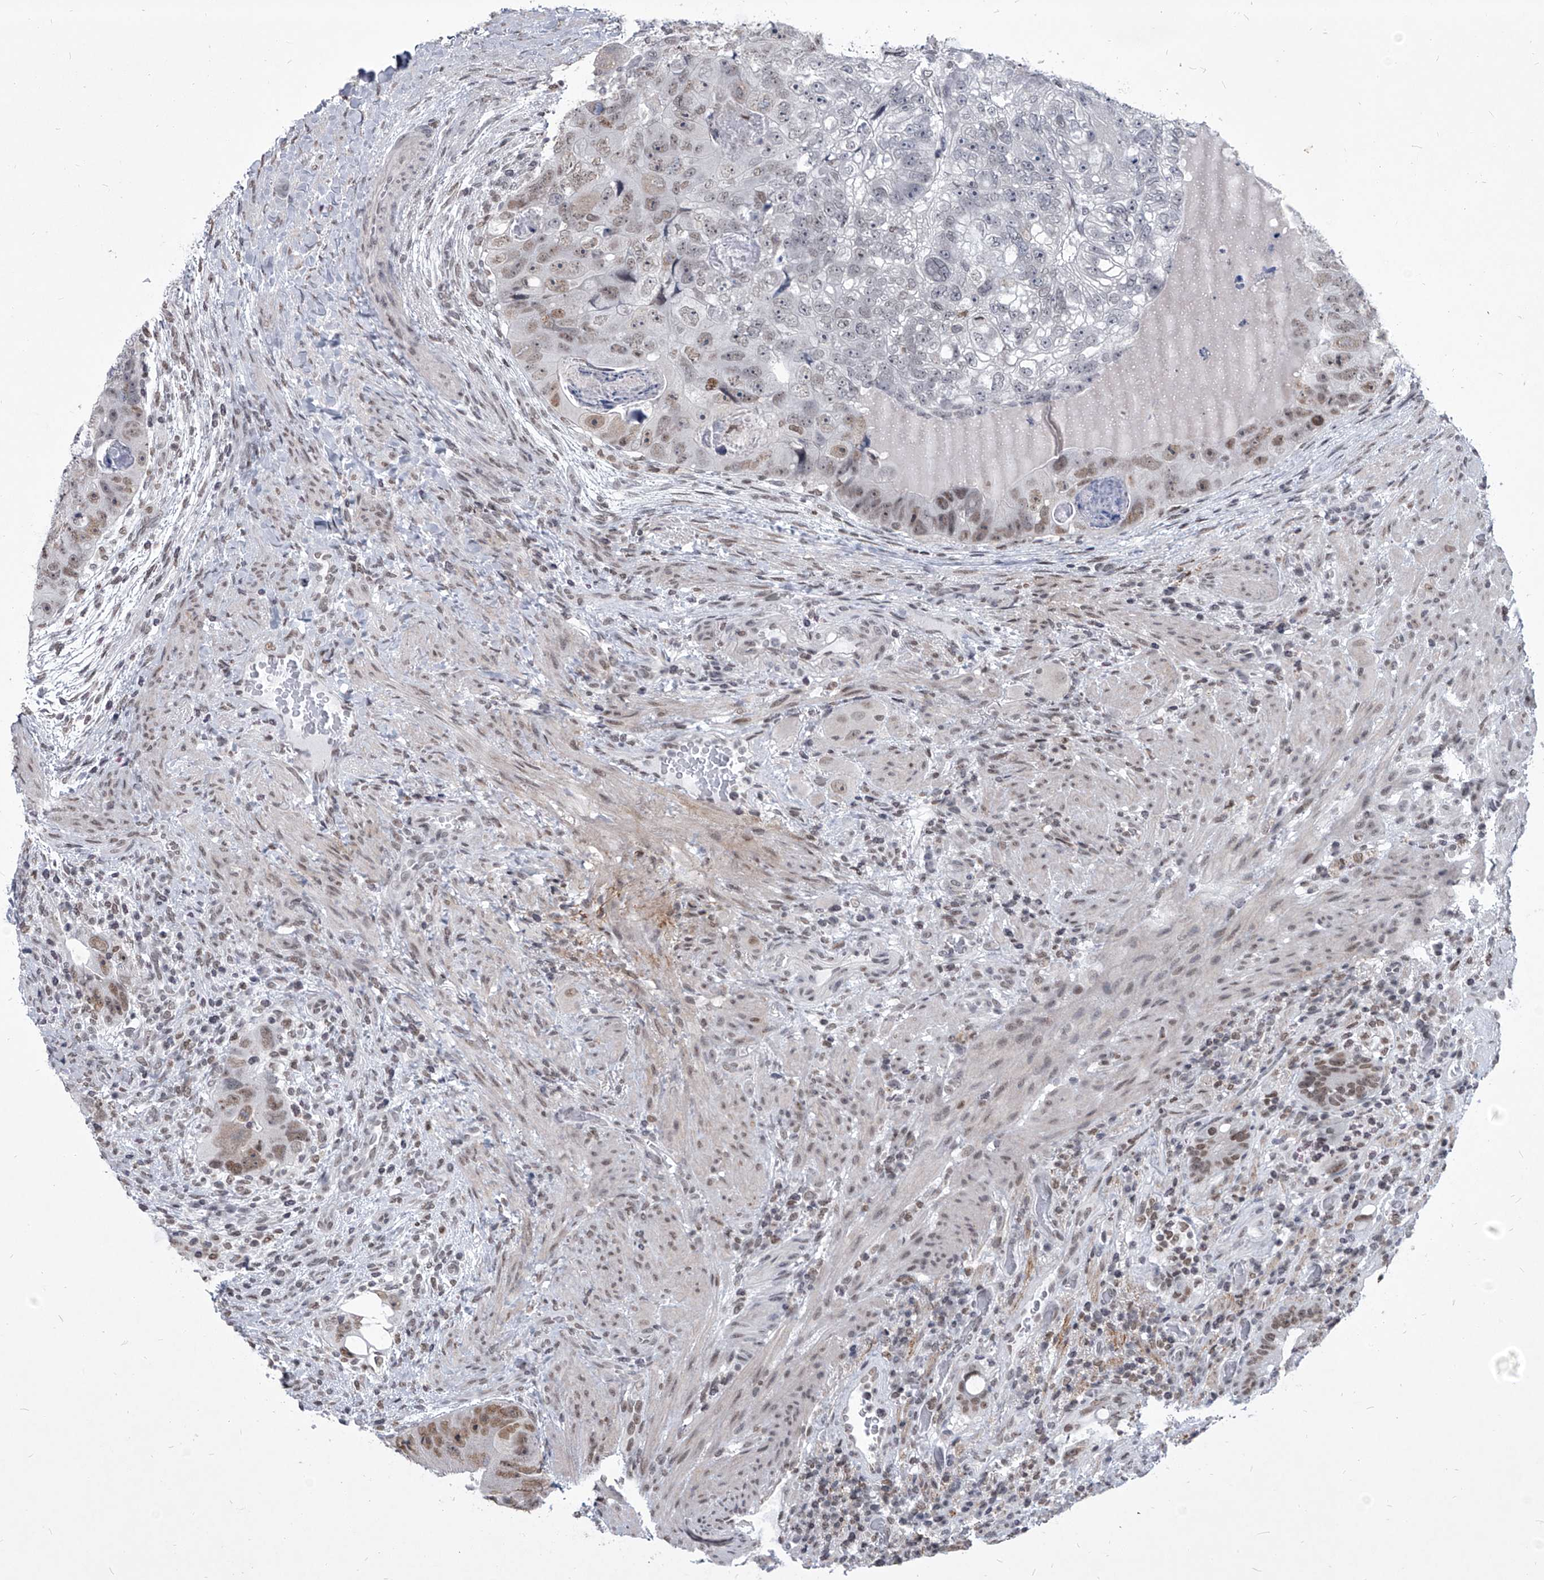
{"staining": {"intensity": "moderate", "quantity": "<25%", "location": "nuclear"}, "tissue": "colorectal cancer", "cell_type": "Tumor cells", "image_type": "cancer", "snomed": [{"axis": "morphology", "description": "Adenocarcinoma, NOS"}, {"axis": "topography", "description": "Rectum"}], "caption": "A low amount of moderate nuclear positivity is seen in approximately <25% of tumor cells in colorectal cancer tissue.", "gene": "PPIL4", "patient": {"sex": "male", "age": 59}}